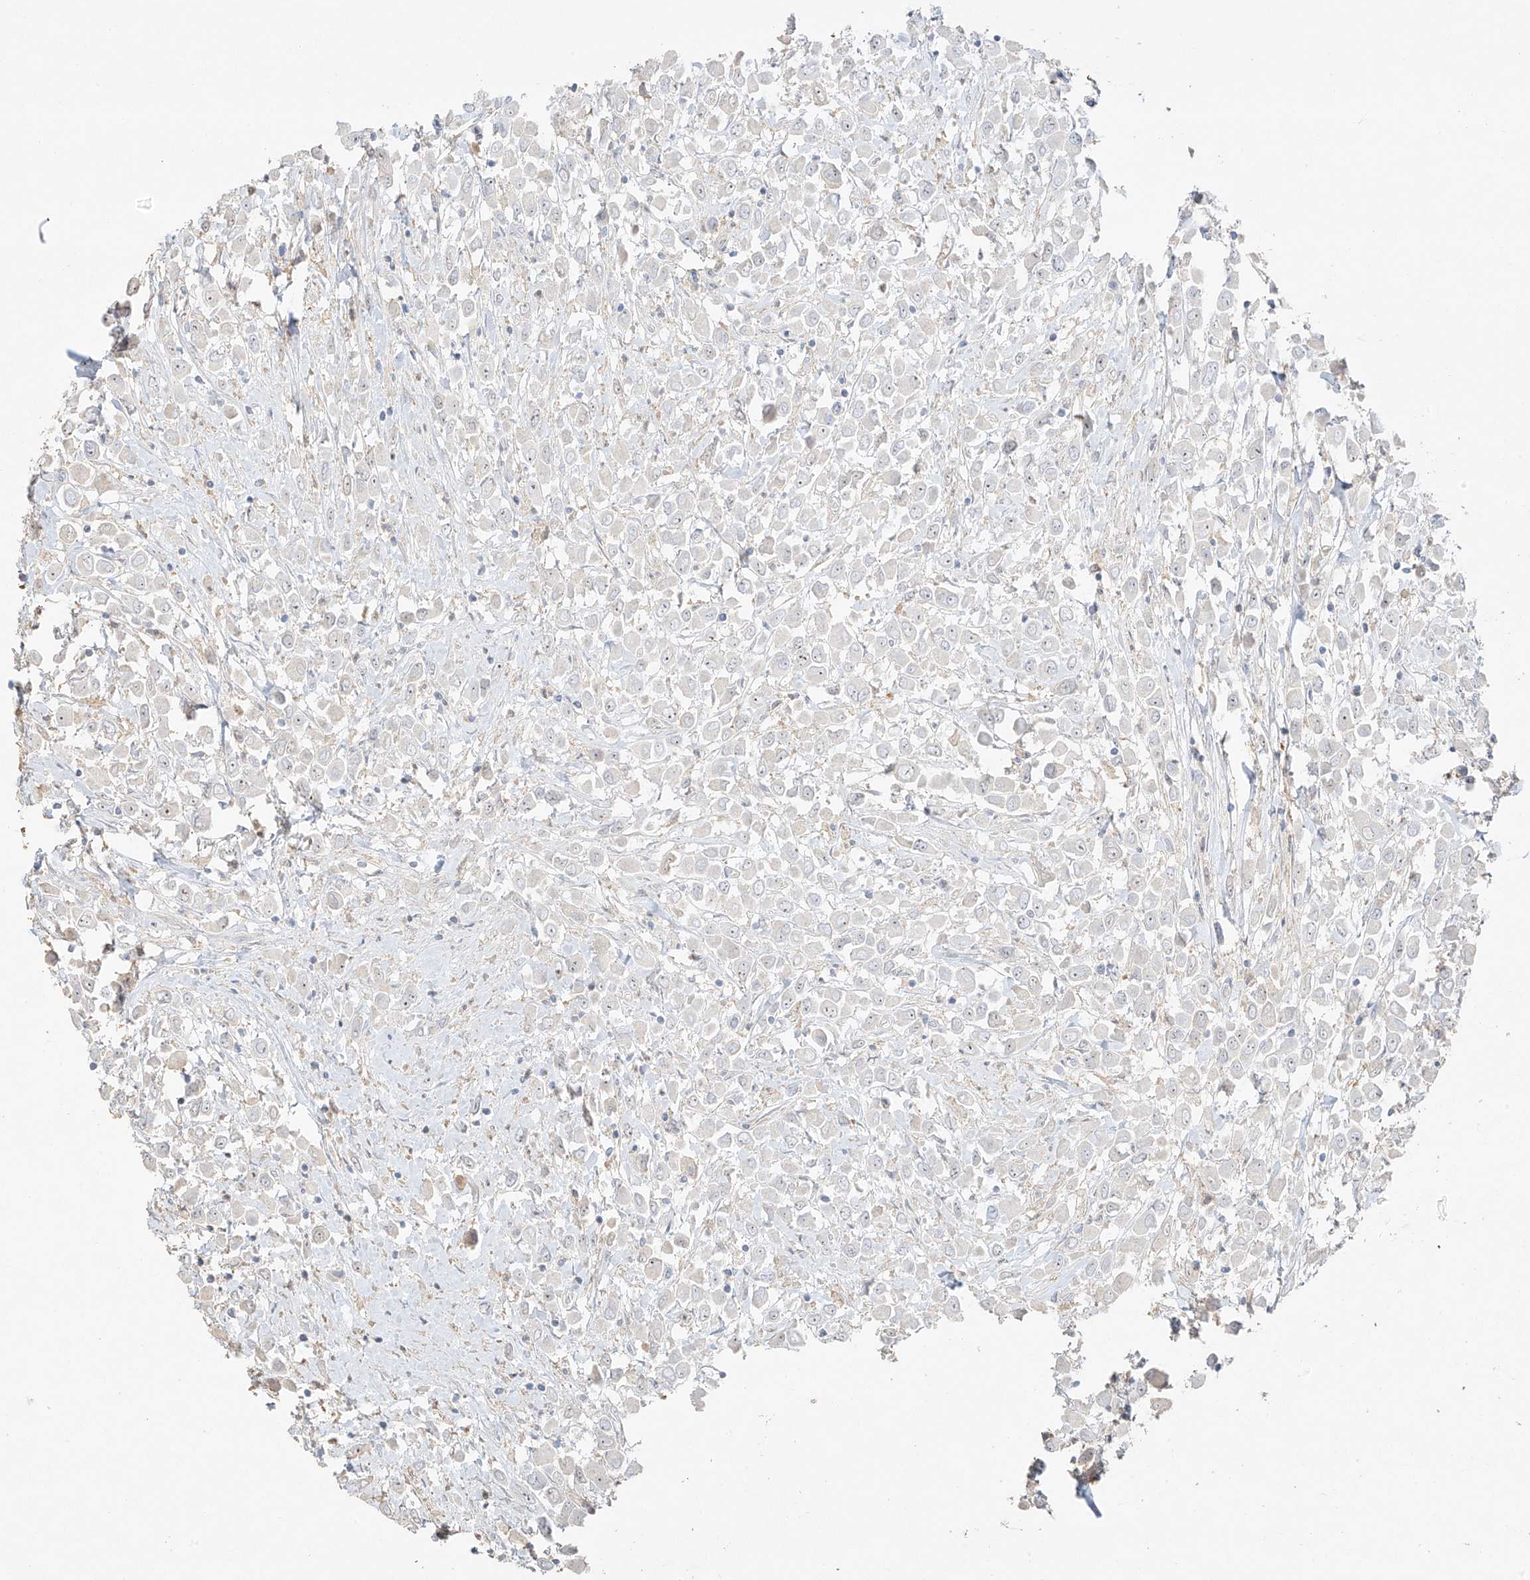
{"staining": {"intensity": "negative", "quantity": "none", "location": "none"}, "tissue": "breast cancer", "cell_type": "Tumor cells", "image_type": "cancer", "snomed": [{"axis": "morphology", "description": "Duct carcinoma"}, {"axis": "topography", "description": "Breast"}], "caption": "An image of human breast cancer is negative for staining in tumor cells.", "gene": "ZBTB41", "patient": {"sex": "female", "age": 61}}